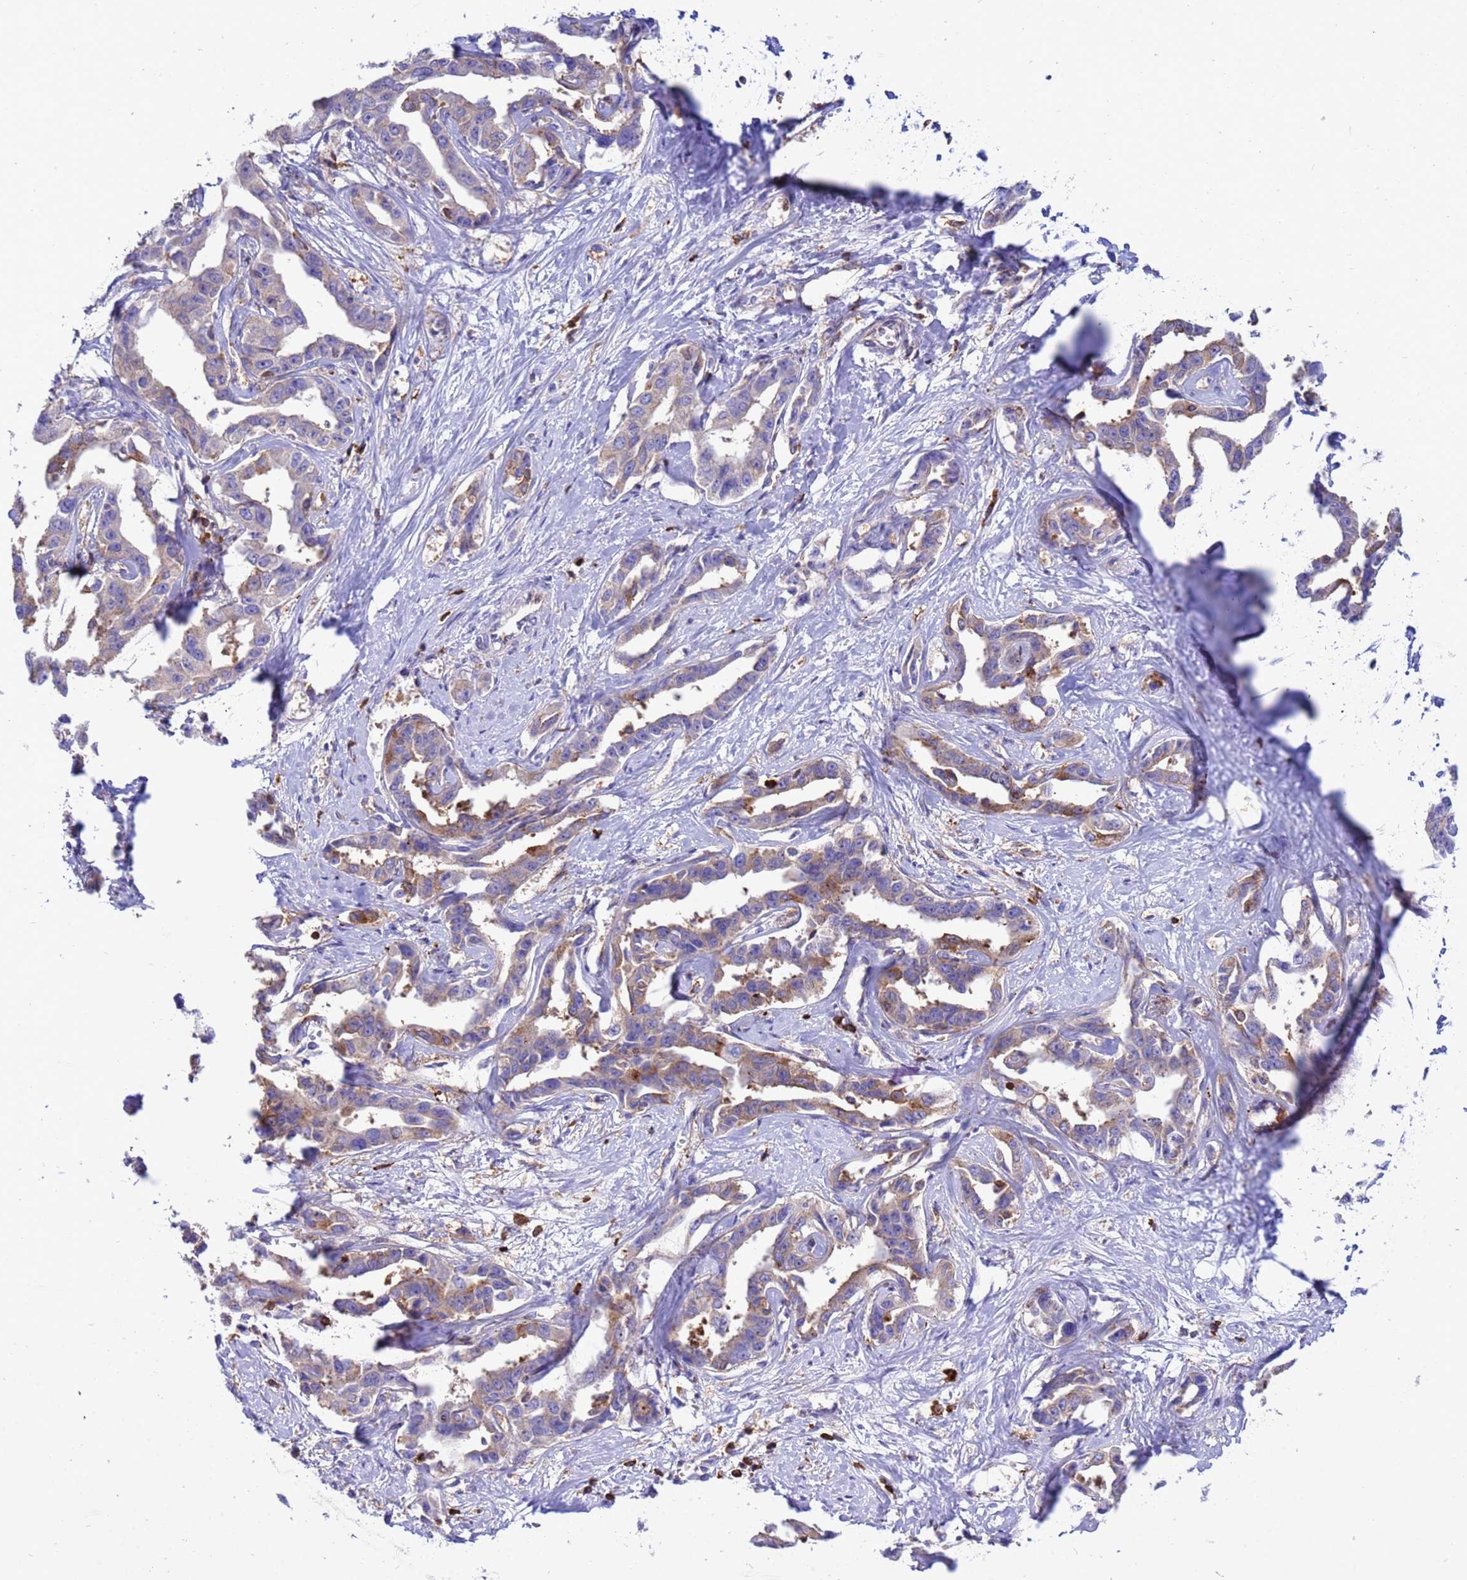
{"staining": {"intensity": "moderate", "quantity": "25%-75%", "location": "cytoplasmic/membranous"}, "tissue": "liver cancer", "cell_type": "Tumor cells", "image_type": "cancer", "snomed": [{"axis": "morphology", "description": "Cholangiocarcinoma"}, {"axis": "topography", "description": "Liver"}], "caption": "Protein expression analysis of liver cancer reveals moderate cytoplasmic/membranous expression in approximately 25%-75% of tumor cells. Using DAB (3,3'-diaminobenzidine) (brown) and hematoxylin (blue) stains, captured at high magnification using brightfield microscopy.", "gene": "EZR", "patient": {"sex": "male", "age": 59}}